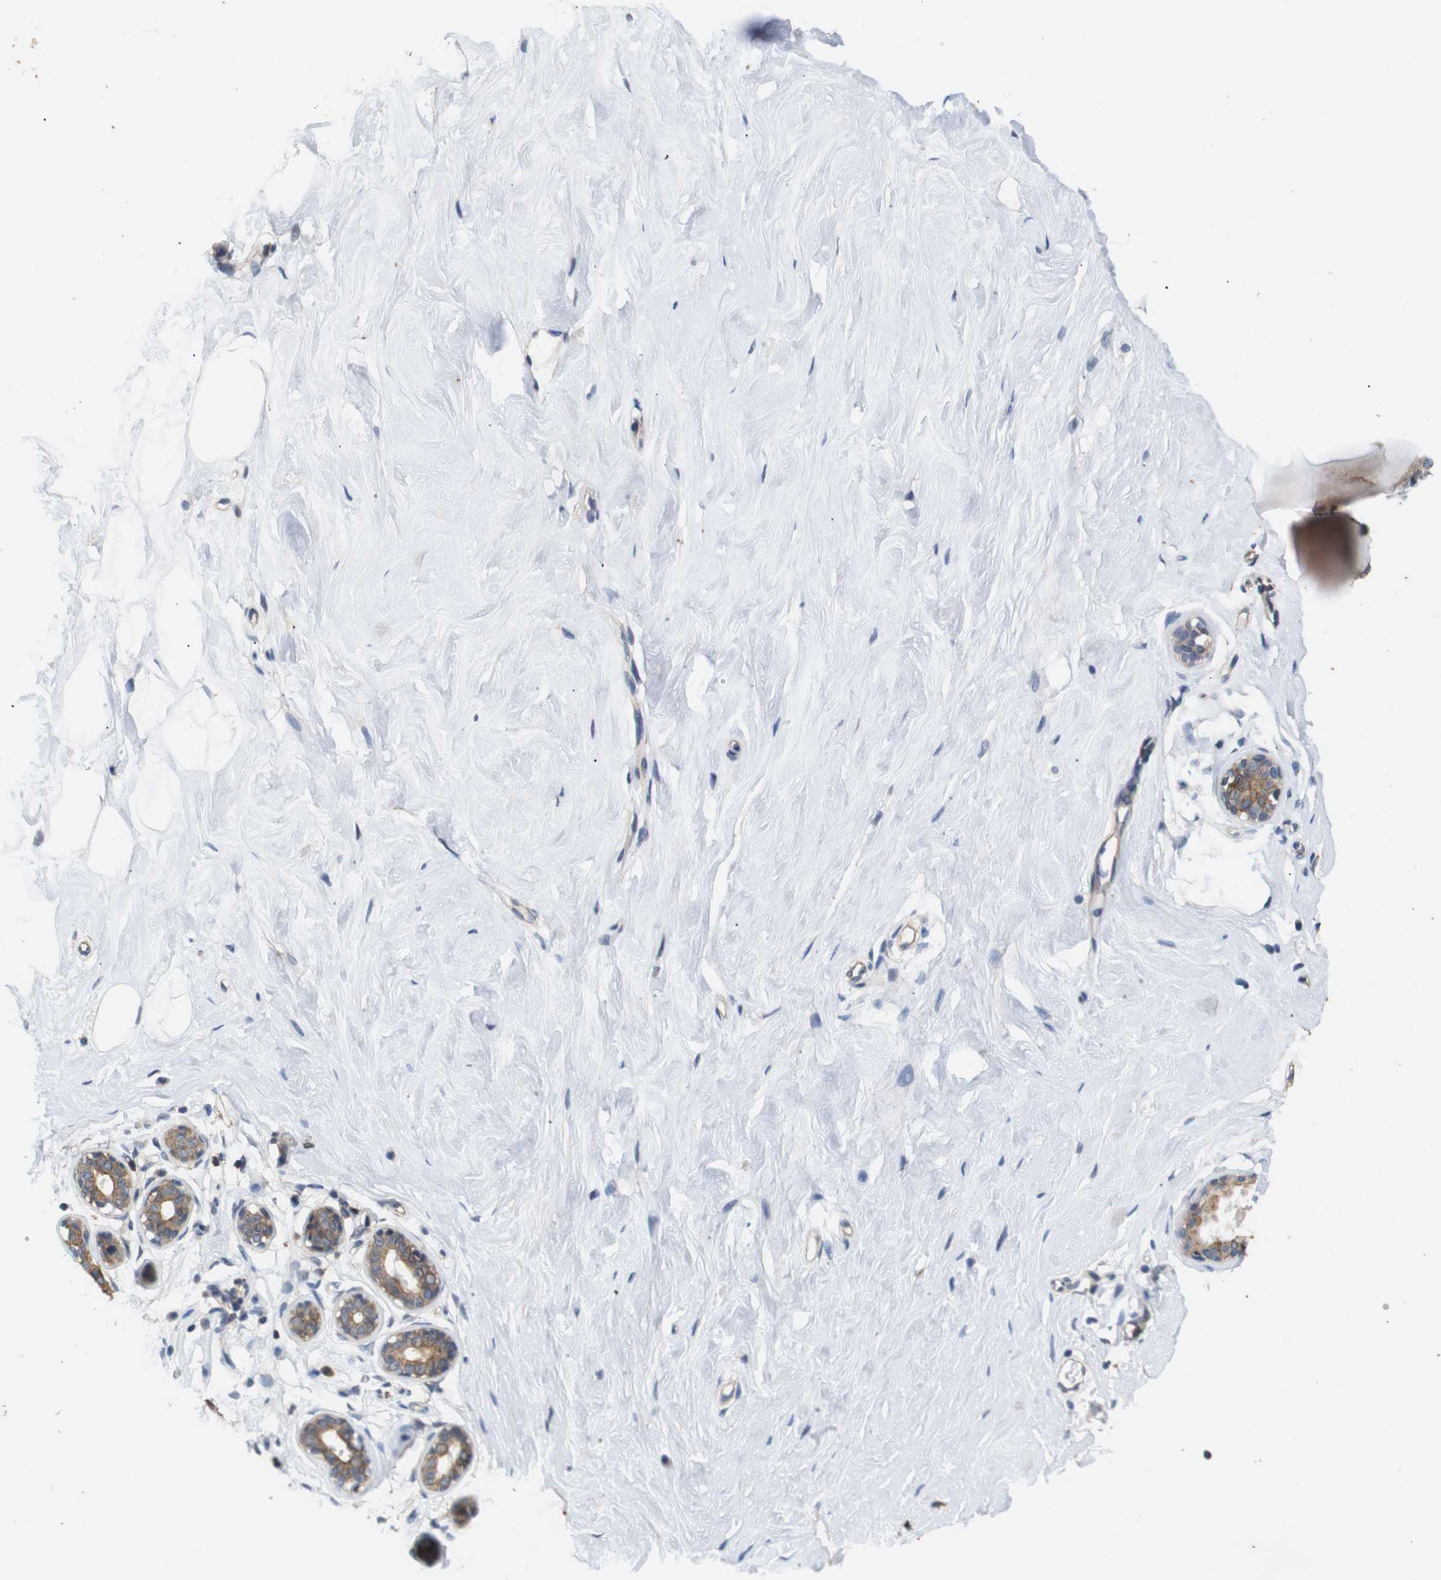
{"staining": {"intensity": "negative", "quantity": "none", "location": "none"}, "tissue": "breast", "cell_type": "Adipocytes", "image_type": "normal", "snomed": [{"axis": "morphology", "description": "Normal tissue, NOS"}, {"axis": "topography", "description": "Breast"}], "caption": "This is a image of IHC staining of unremarkable breast, which shows no expression in adipocytes.", "gene": "BRWD3", "patient": {"sex": "female", "age": 23}}